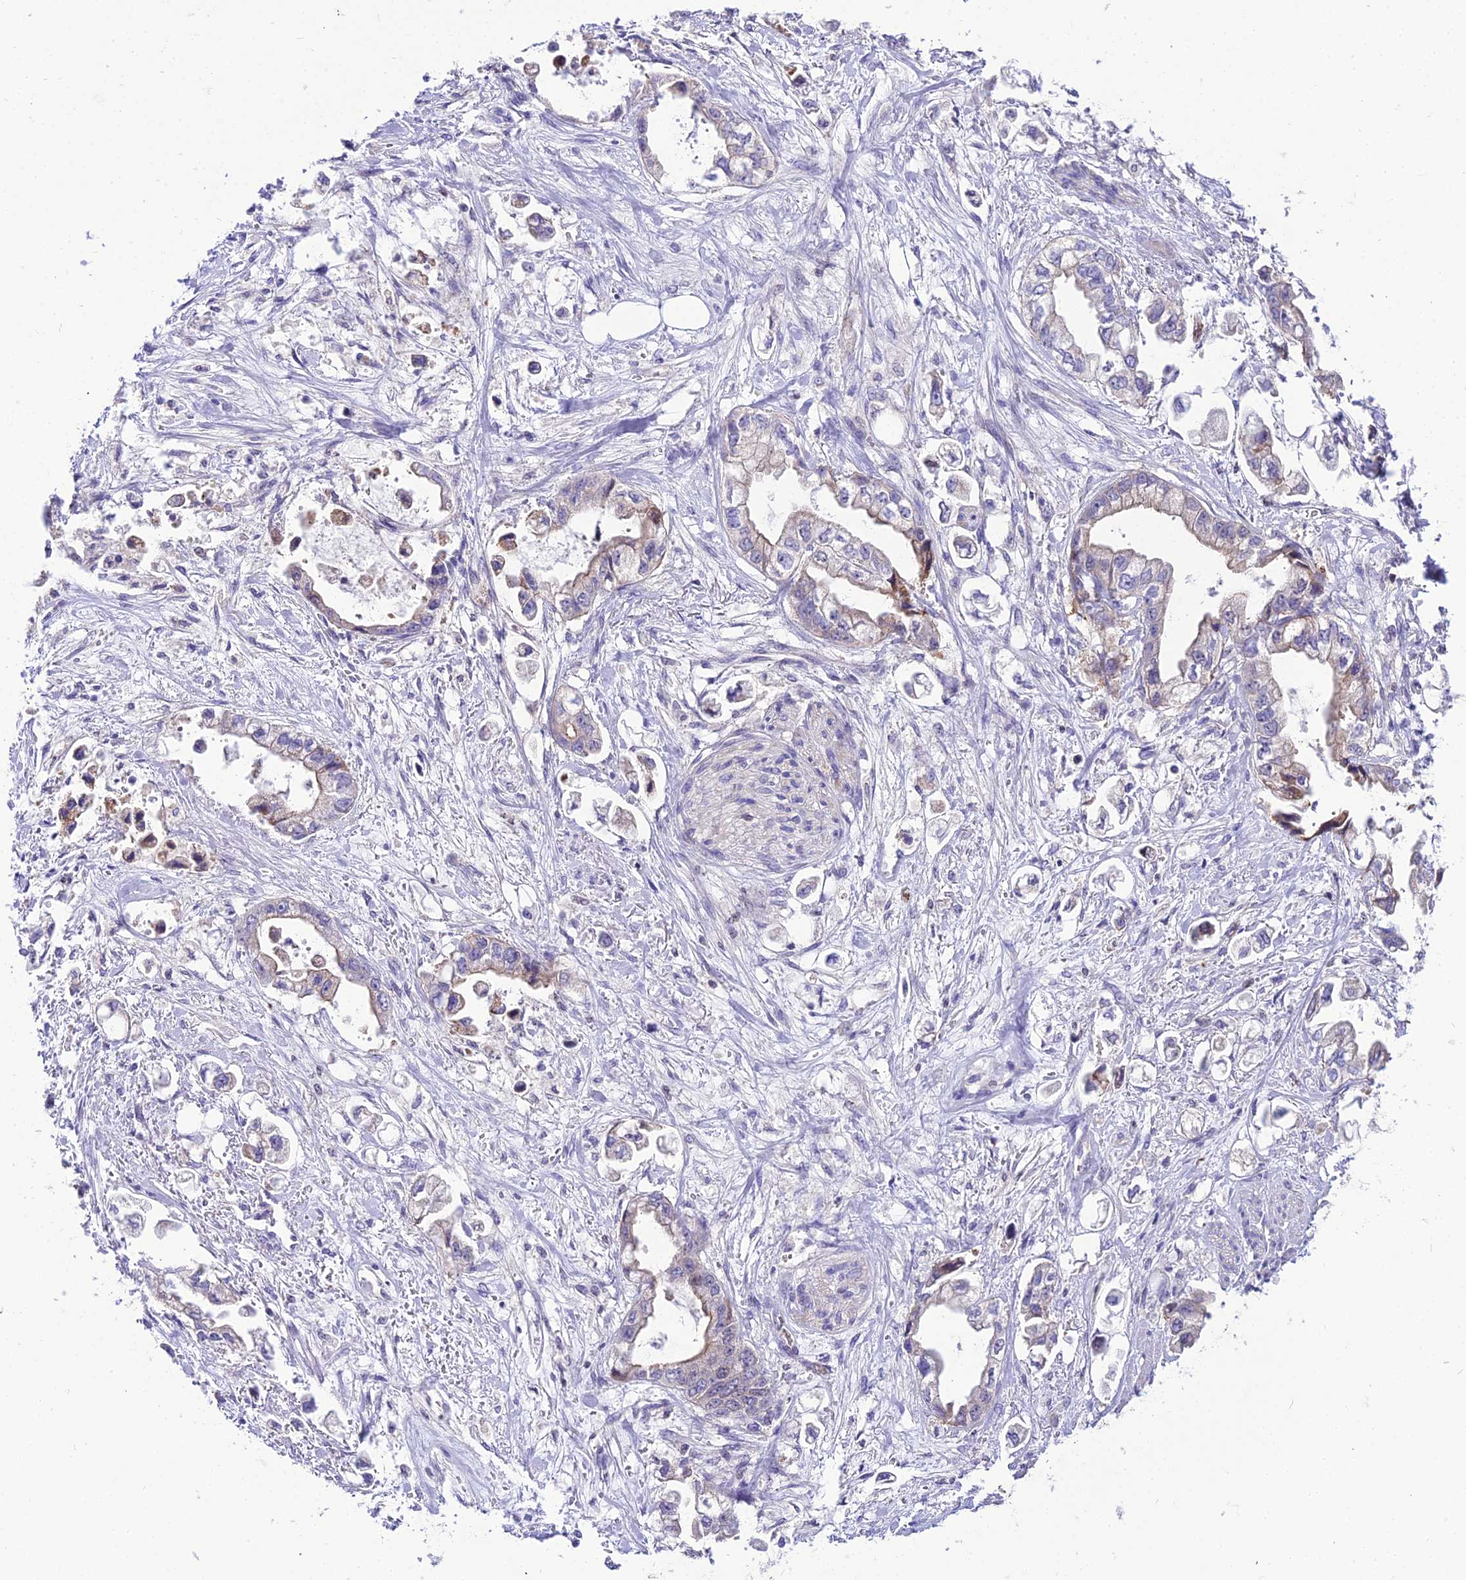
{"staining": {"intensity": "weak", "quantity": "<25%", "location": "cytoplasmic/membranous"}, "tissue": "stomach cancer", "cell_type": "Tumor cells", "image_type": "cancer", "snomed": [{"axis": "morphology", "description": "Adenocarcinoma, NOS"}, {"axis": "topography", "description": "Stomach"}], "caption": "IHC of human stomach cancer (adenocarcinoma) demonstrates no positivity in tumor cells. (Immunohistochemistry (ihc), brightfield microscopy, high magnification).", "gene": "SHQ1", "patient": {"sex": "male", "age": 62}}